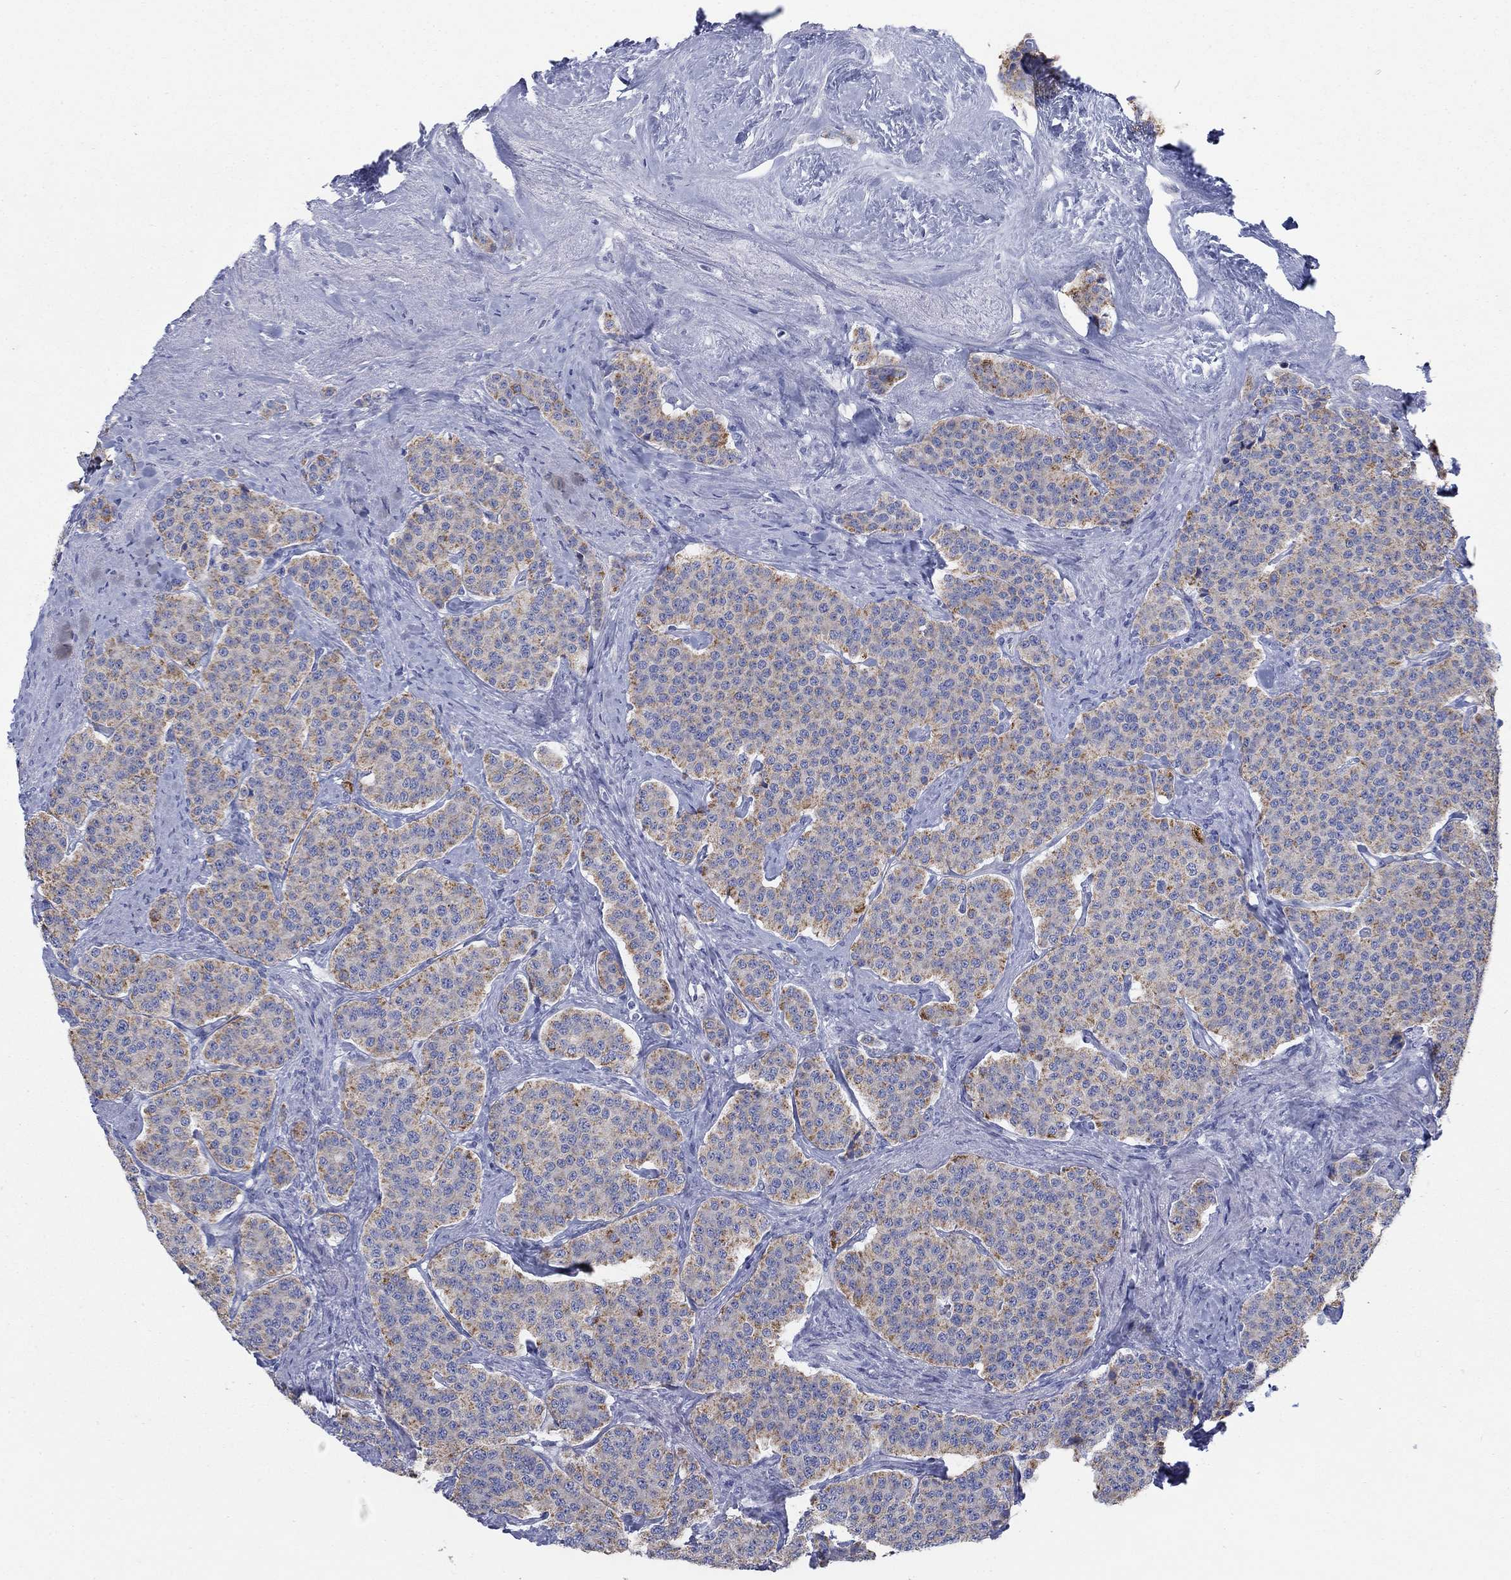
{"staining": {"intensity": "moderate", "quantity": "25%-75%", "location": "cytoplasmic/membranous"}, "tissue": "carcinoid", "cell_type": "Tumor cells", "image_type": "cancer", "snomed": [{"axis": "morphology", "description": "Carcinoid, malignant, NOS"}, {"axis": "topography", "description": "Small intestine"}], "caption": "DAB immunohistochemical staining of malignant carcinoid reveals moderate cytoplasmic/membranous protein expression in about 25%-75% of tumor cells. (IHC, brightfield microscopy, high magnification).", "gene": "SCCPDH", "patient": {"sex": "female", "age": 58}}